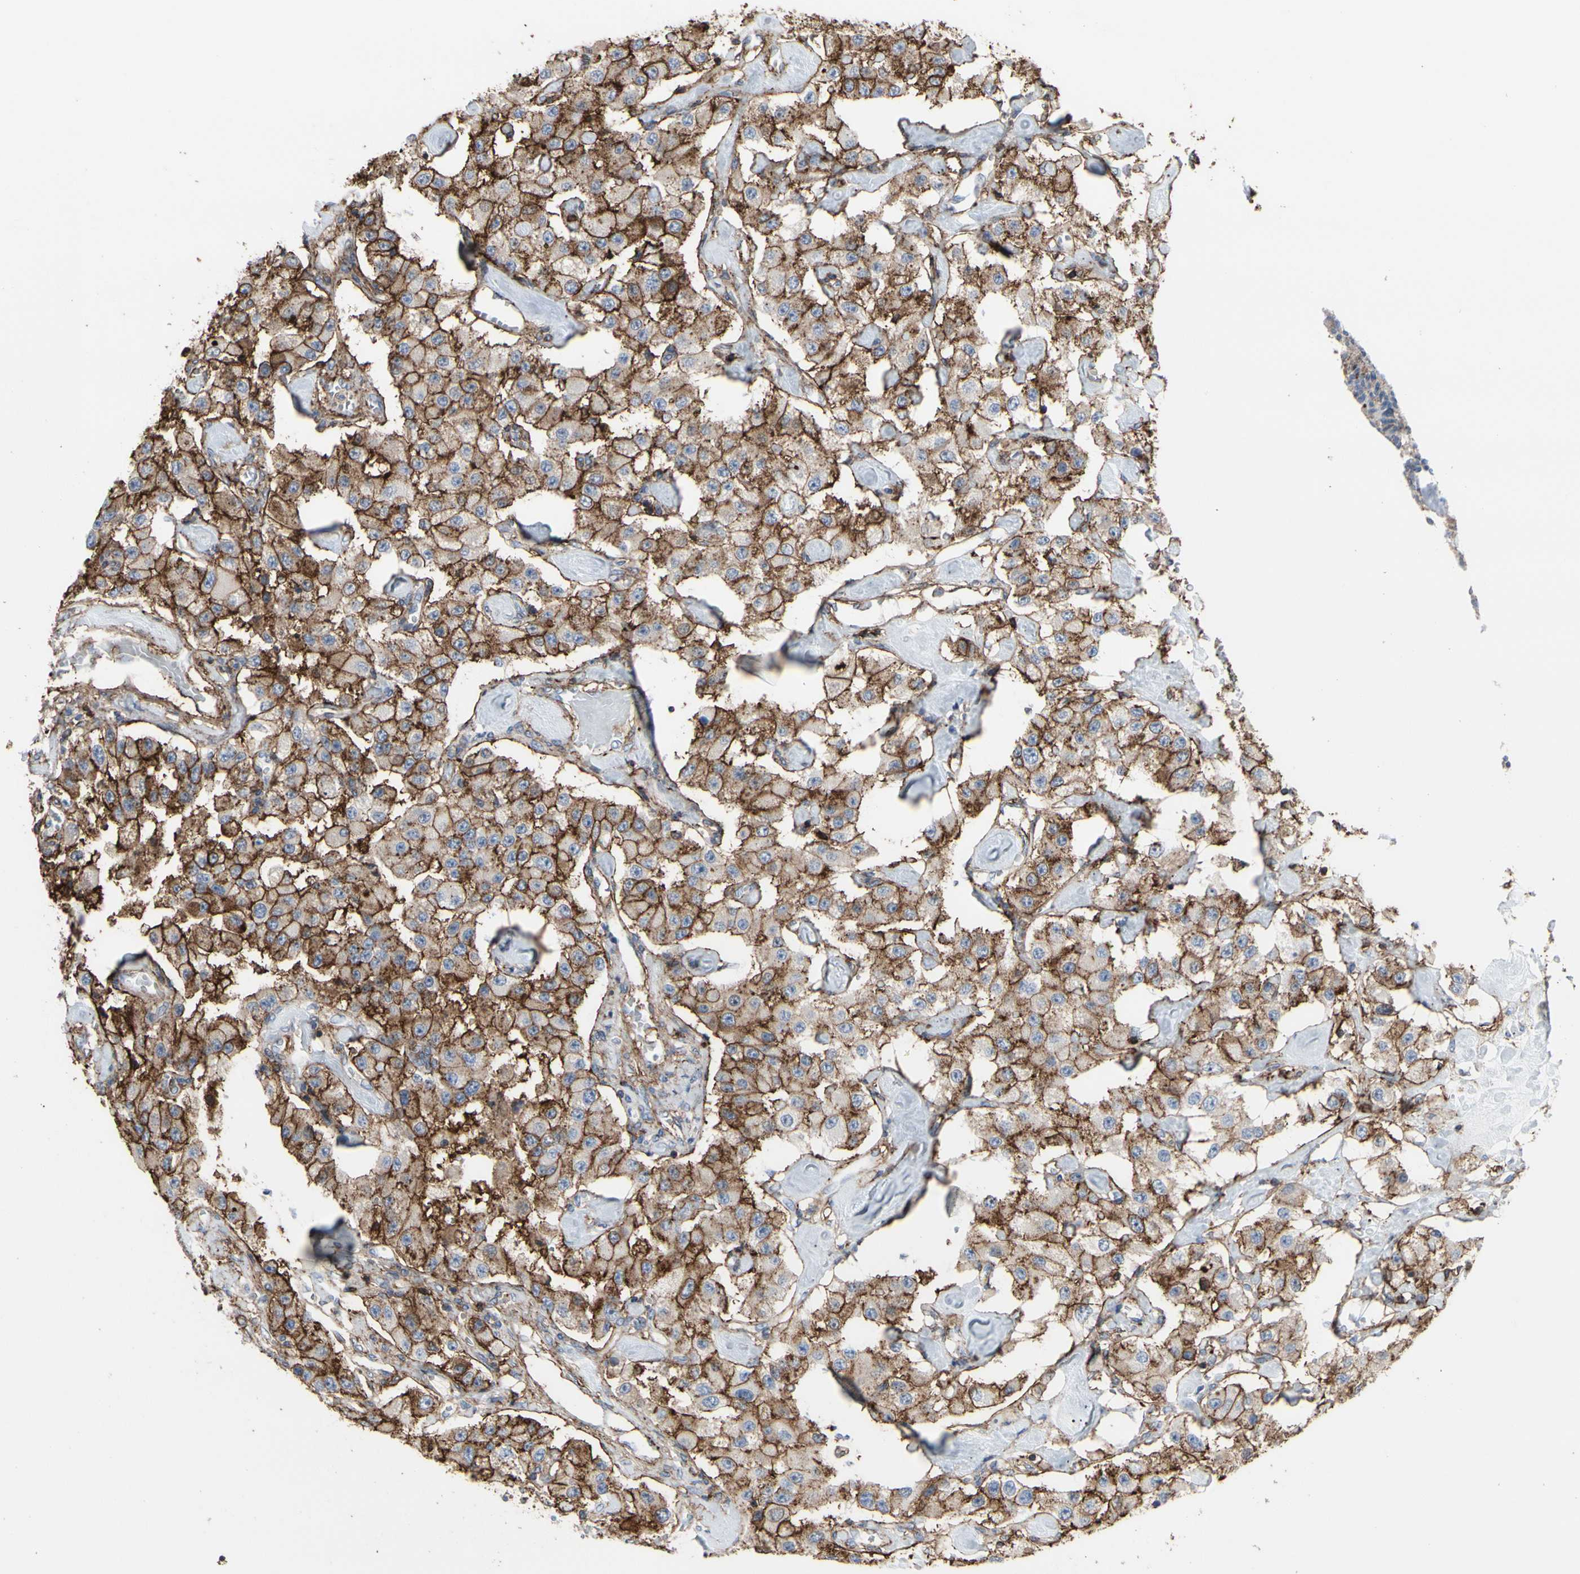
{"staining": {"intensity": "strong", "quantity": ">75%", "location": "cytoplasmic/membranous"}, "tissue": "carcinoid", "cell_type": "Tumor cells", "image_type": "cancer", "snomed": [{"axis": "morphology", "description": "Carcinoid, malignant, NOS"}, {"axis": "topography", "description": "Pancreas"}], "caption": "Protein analysis of carcinoid tissue exhibits strong cytoplasmic/membranous staining in about >75% of tumor cells.", "gene": "ANXA6", "patient": {"sex": "male", "age": 41}}